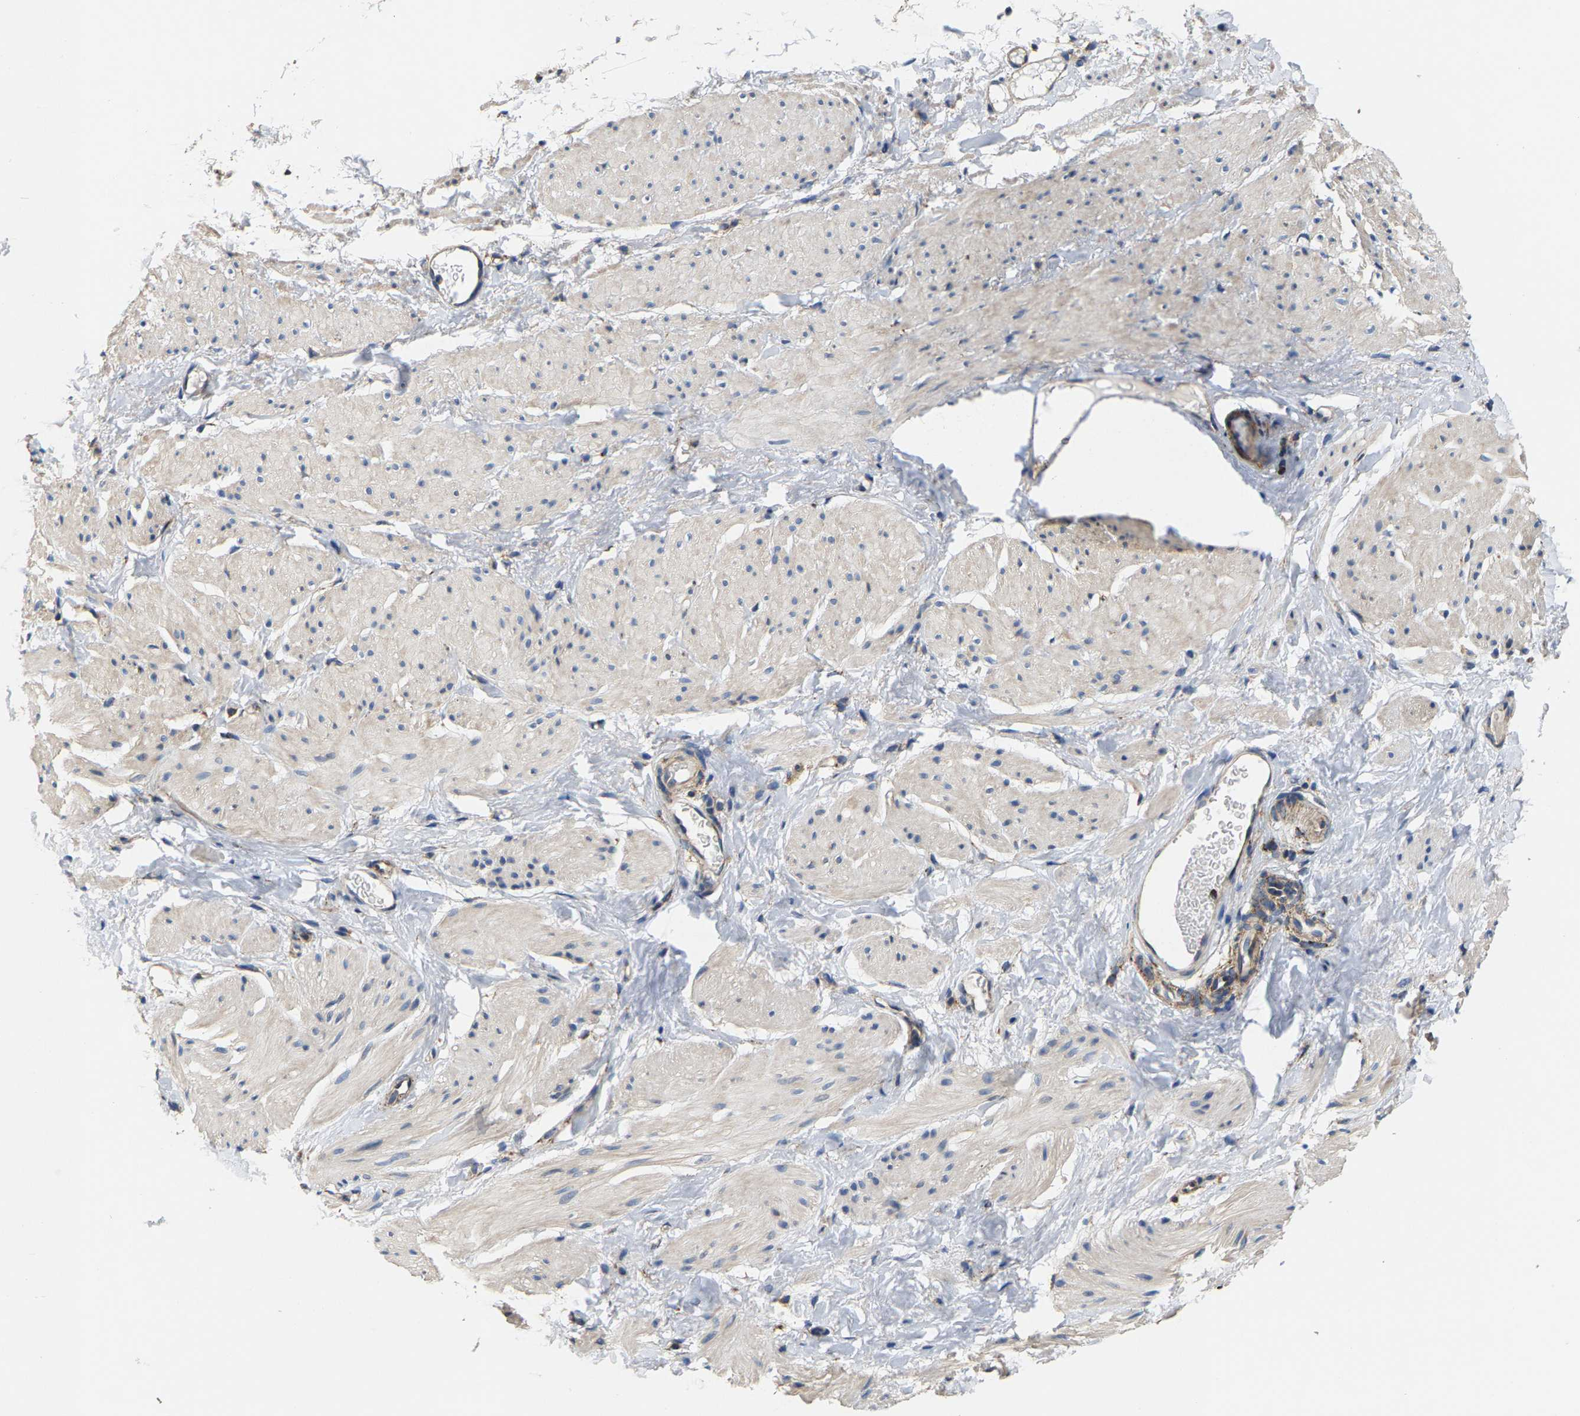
{"staining": {"intensity": "negative", "quantity": "none", "location": "none"}, "tissue": "smooth muscle", "cell_type": "Smooth muscle cells", "image_type": "normal", "snomed": [{"axis": "morphology", "description": "Normal tissue, NOS"}, {"axis": "topography", "description": "Smooth muscle"}], "caption": "IHC of benign human smooth muscle reveals no staining in smooth muscle cells.", "gene": "SHMT2", "patient": {"sex": "male", "age": 16}}